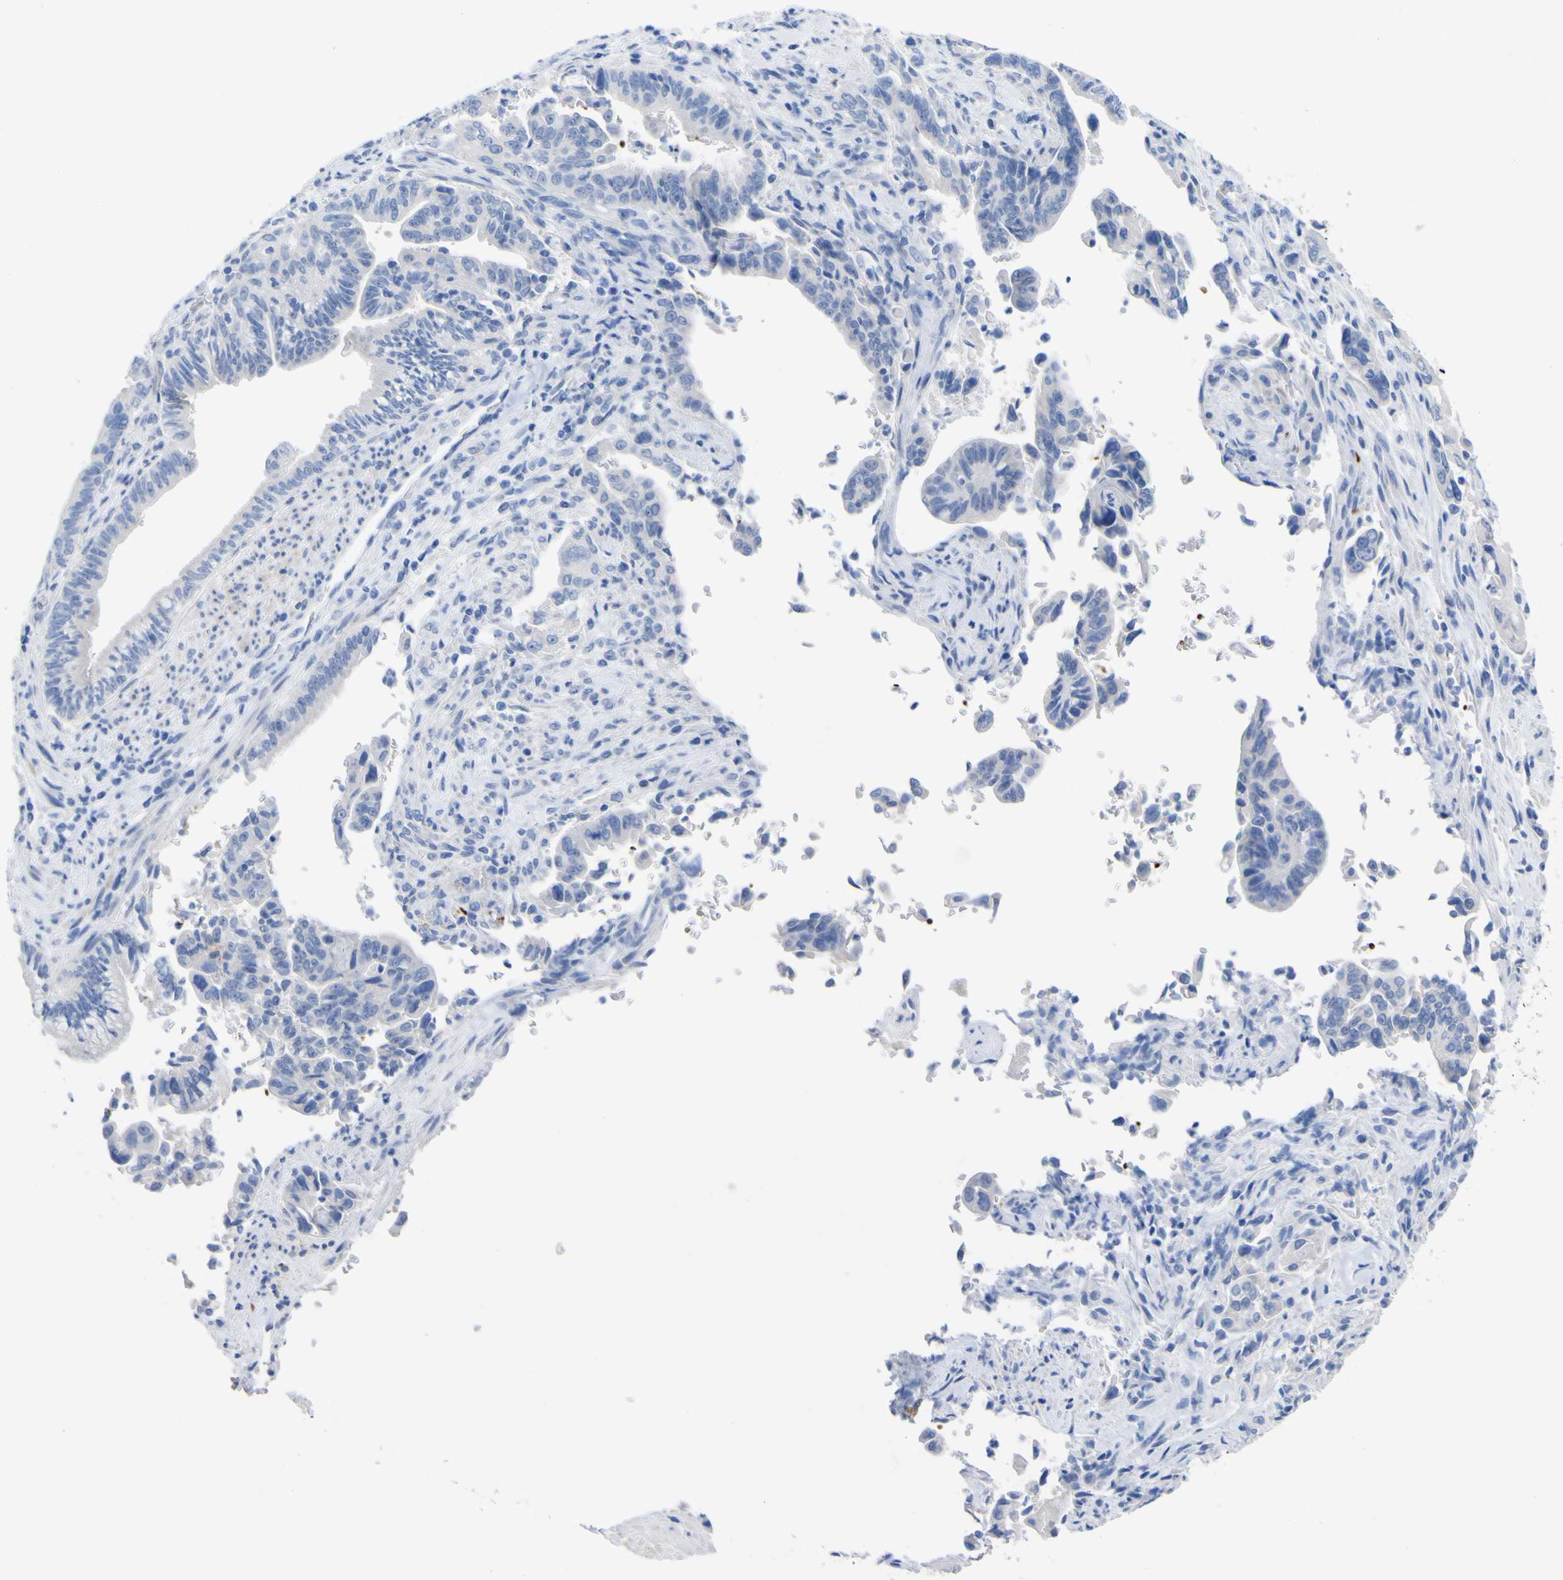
{"staining": {"intensity": "negative", "quantity": "none", "location": "none"}, "tissue": "pancreatic cancer", "cell_type": "Tumor cells", "image_type": "cancer", "snomed": [{"axis": "morphology", "description": "Adenocarcinoma, NOS"}, {"axis": "topography", "description": "Pancreas"}], "caption": "Immunohistochemistry (IHC) of human pancreatic cancer shows no staining in tumor cells.", "gene": "GCM1", "patient": {"sex": "male", "age": 70}}